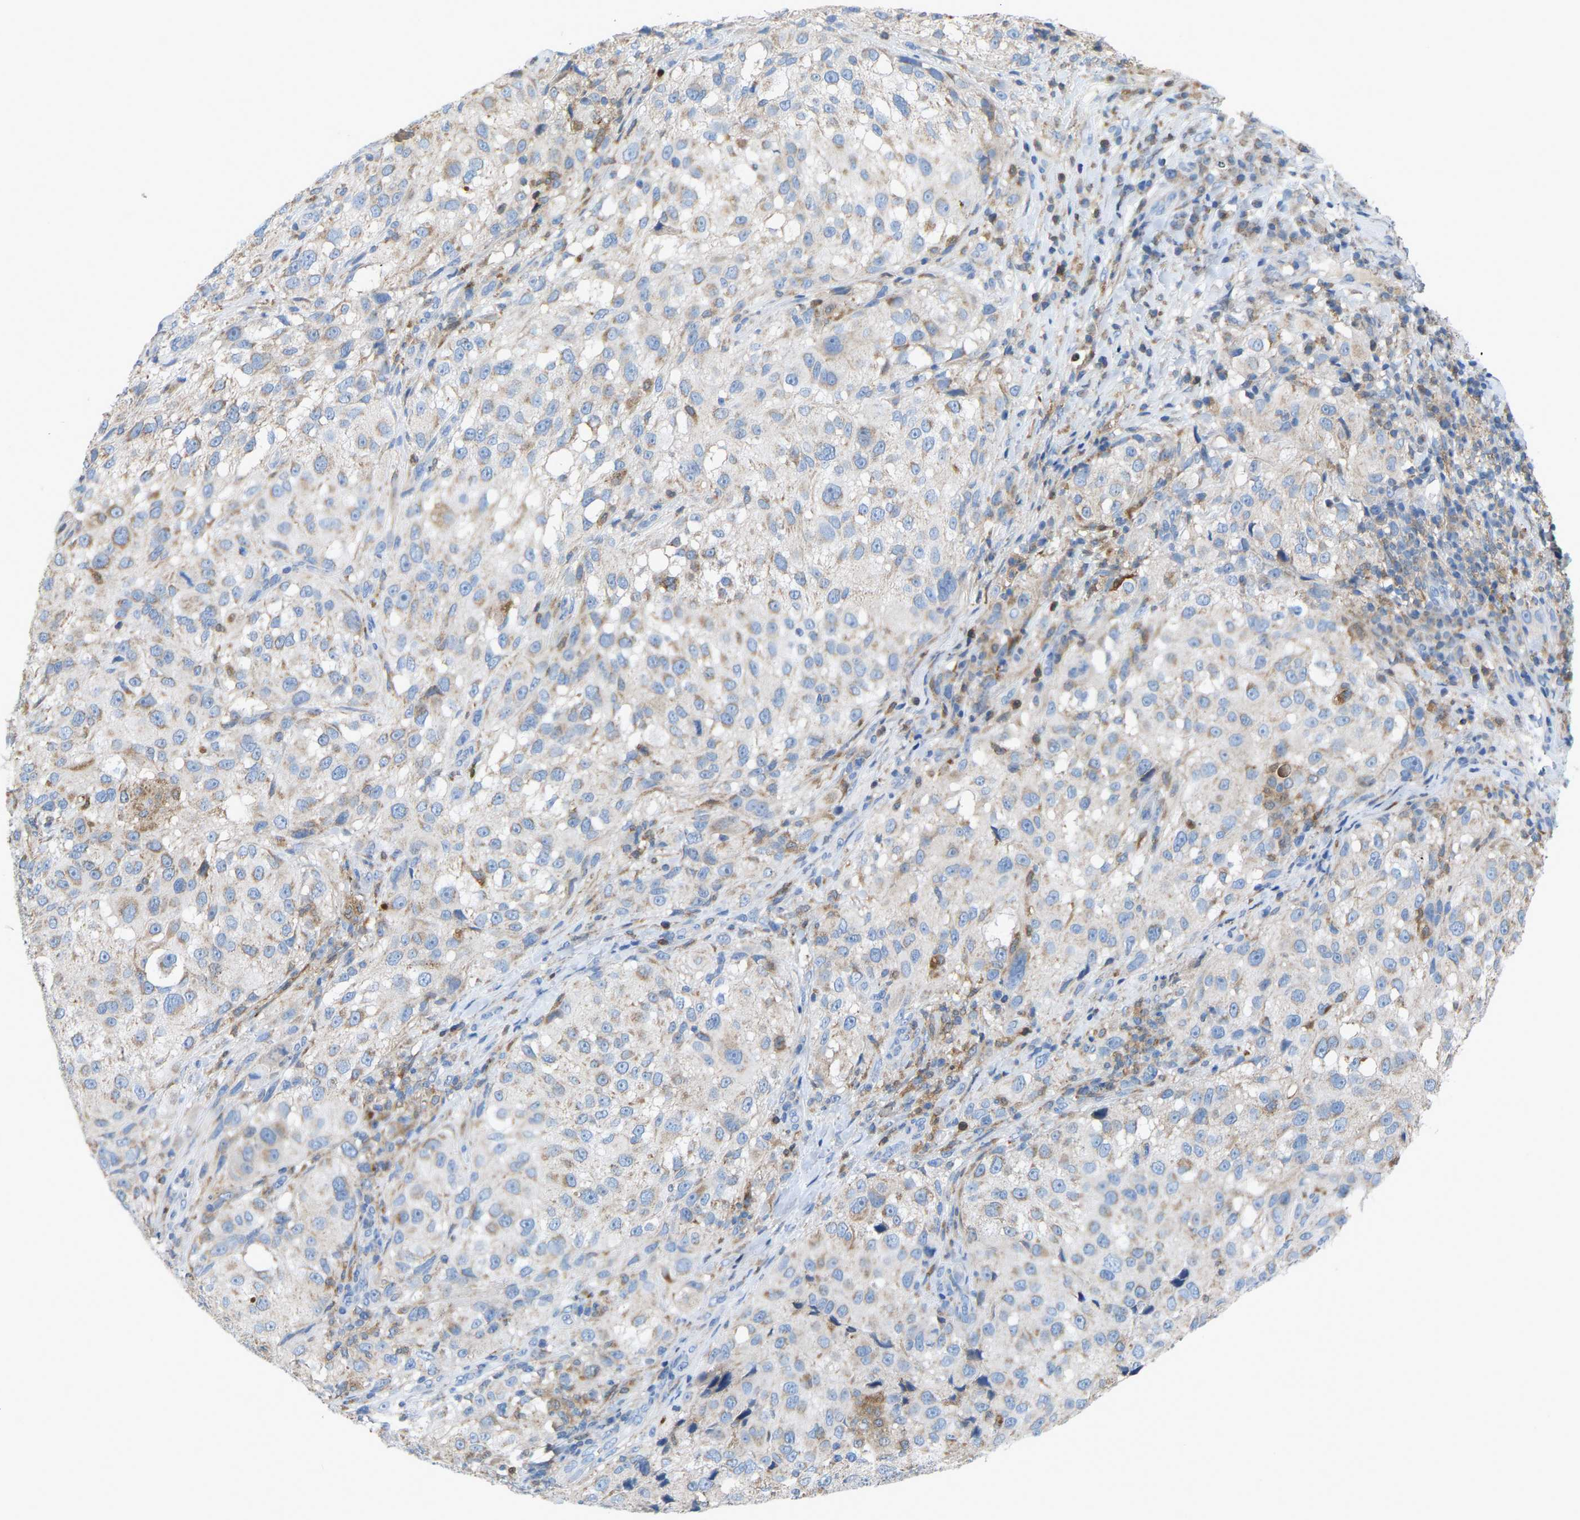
{"staining": {"intensity": "weak", "quantity": "<25%", "location": "cytoplasmic/membranous"}, "tissue": "melanoma", "cell_type": "Tumor cells", "image_type": "cancer", "snomed": [{"axis": "morphology", "description": "Necrosis, NOS"}, {"axis": "morphology", "description": "Malignant melanoma, NOS"}, {"axis": "topography", "description": "Skin"}], "caption": "Tumor cells show no significant protein expression in melanoma.", "gene": "CROT", "patient": {"sex": "female", "age": 87}}